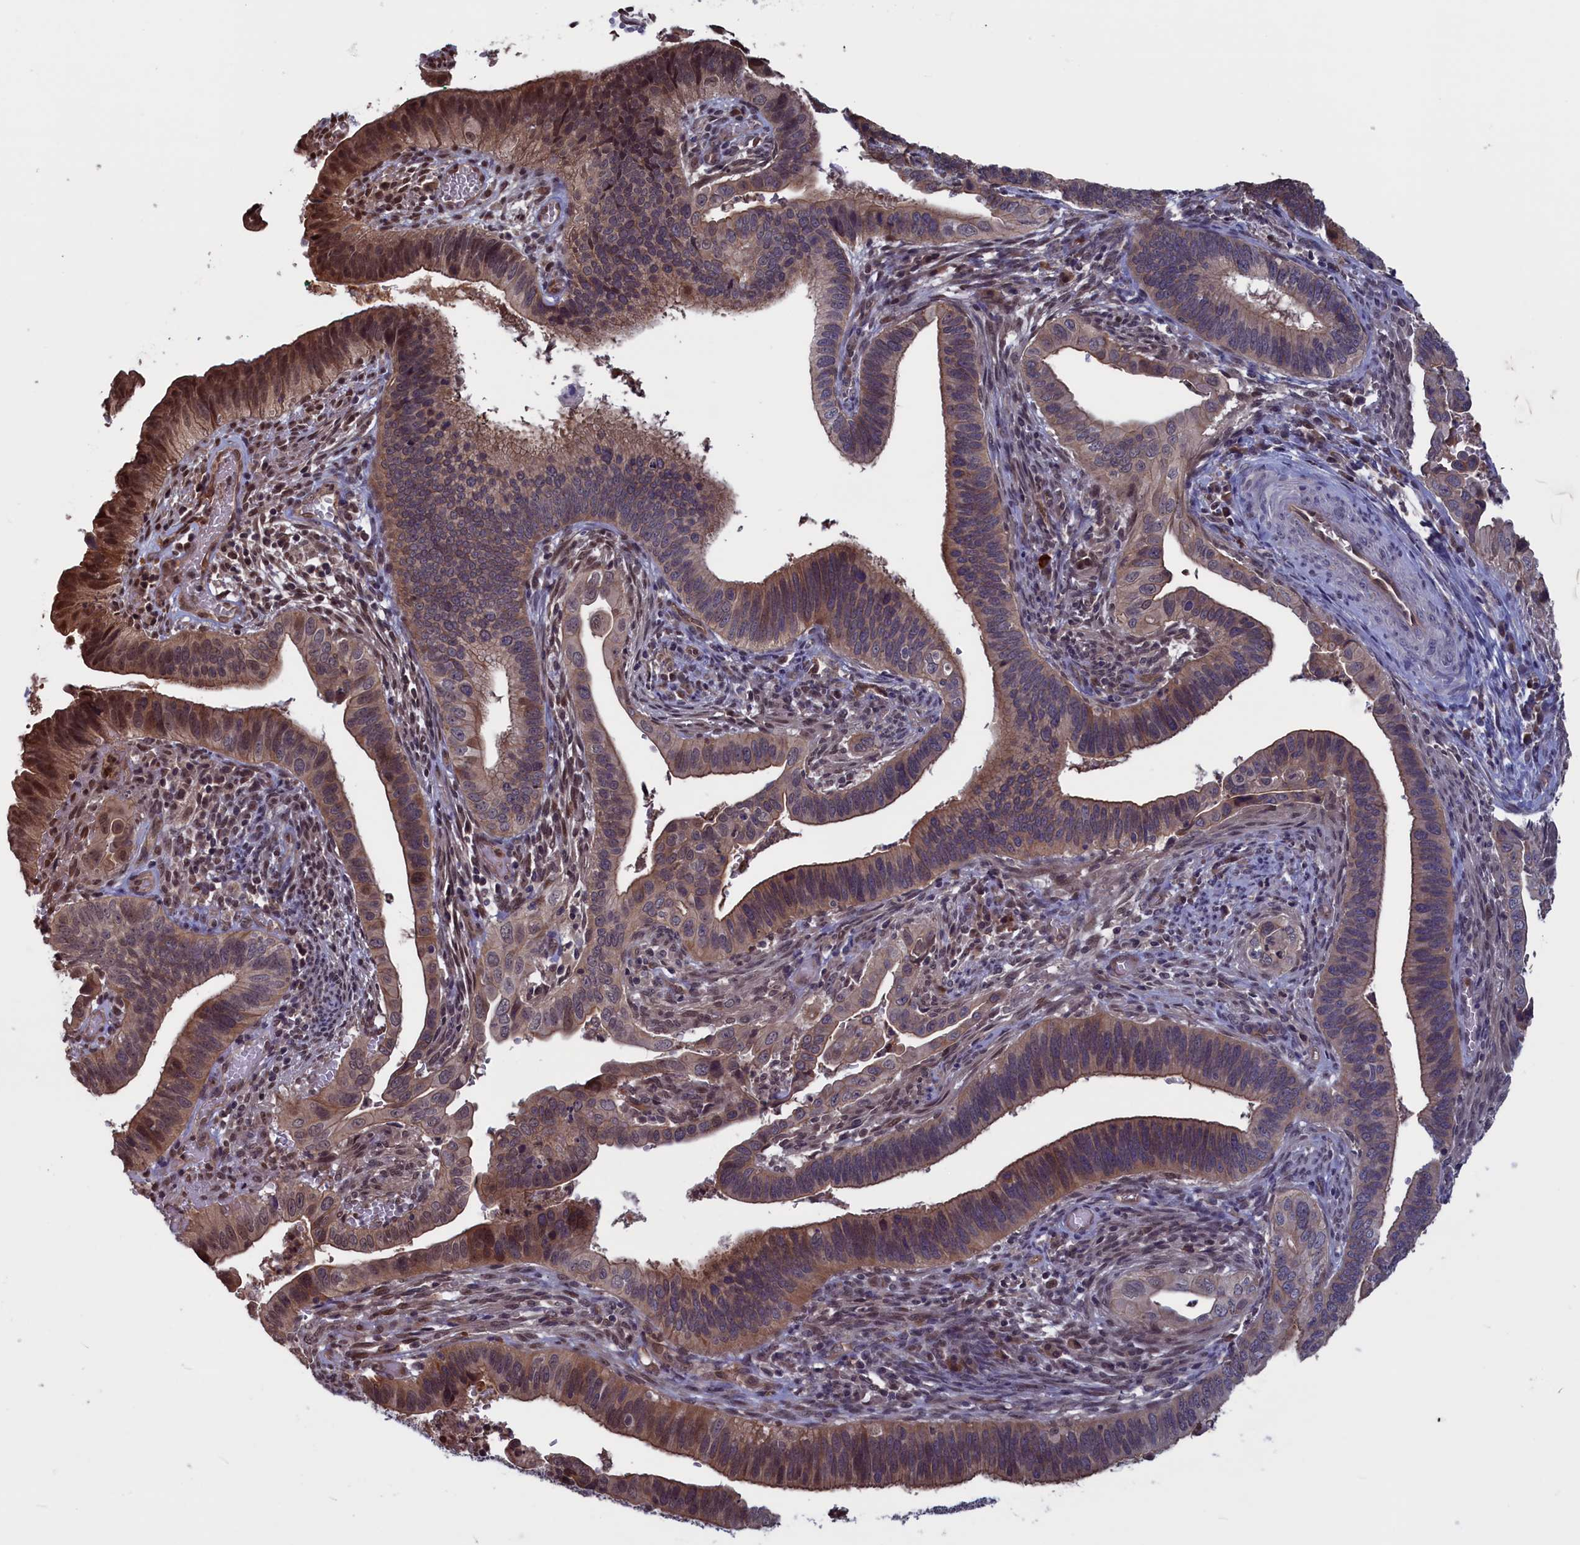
{"staining": {"intensity": "moderate", "quantity": "25%-75%", "location": "cytoplasmic/membranous,nuclear"}, "tissue": "cervical cancer", "cell_type": "Tumor cells", "image_type": "cancer", "snomed": [{"axis": "morphology", "description": "Adenocarcinoma, NOS"}, {"axis": "topography", "description": "Cervix"}], "caption": "Moderate cytoplasmic/membranous and nuclear expression for a protein is present in about 25%-75% of tumor cells of cervical cancer (adenocarcinoma) using IHC.", "gene": "PLP2", "patient": {"sex": "female", "age": 42}}